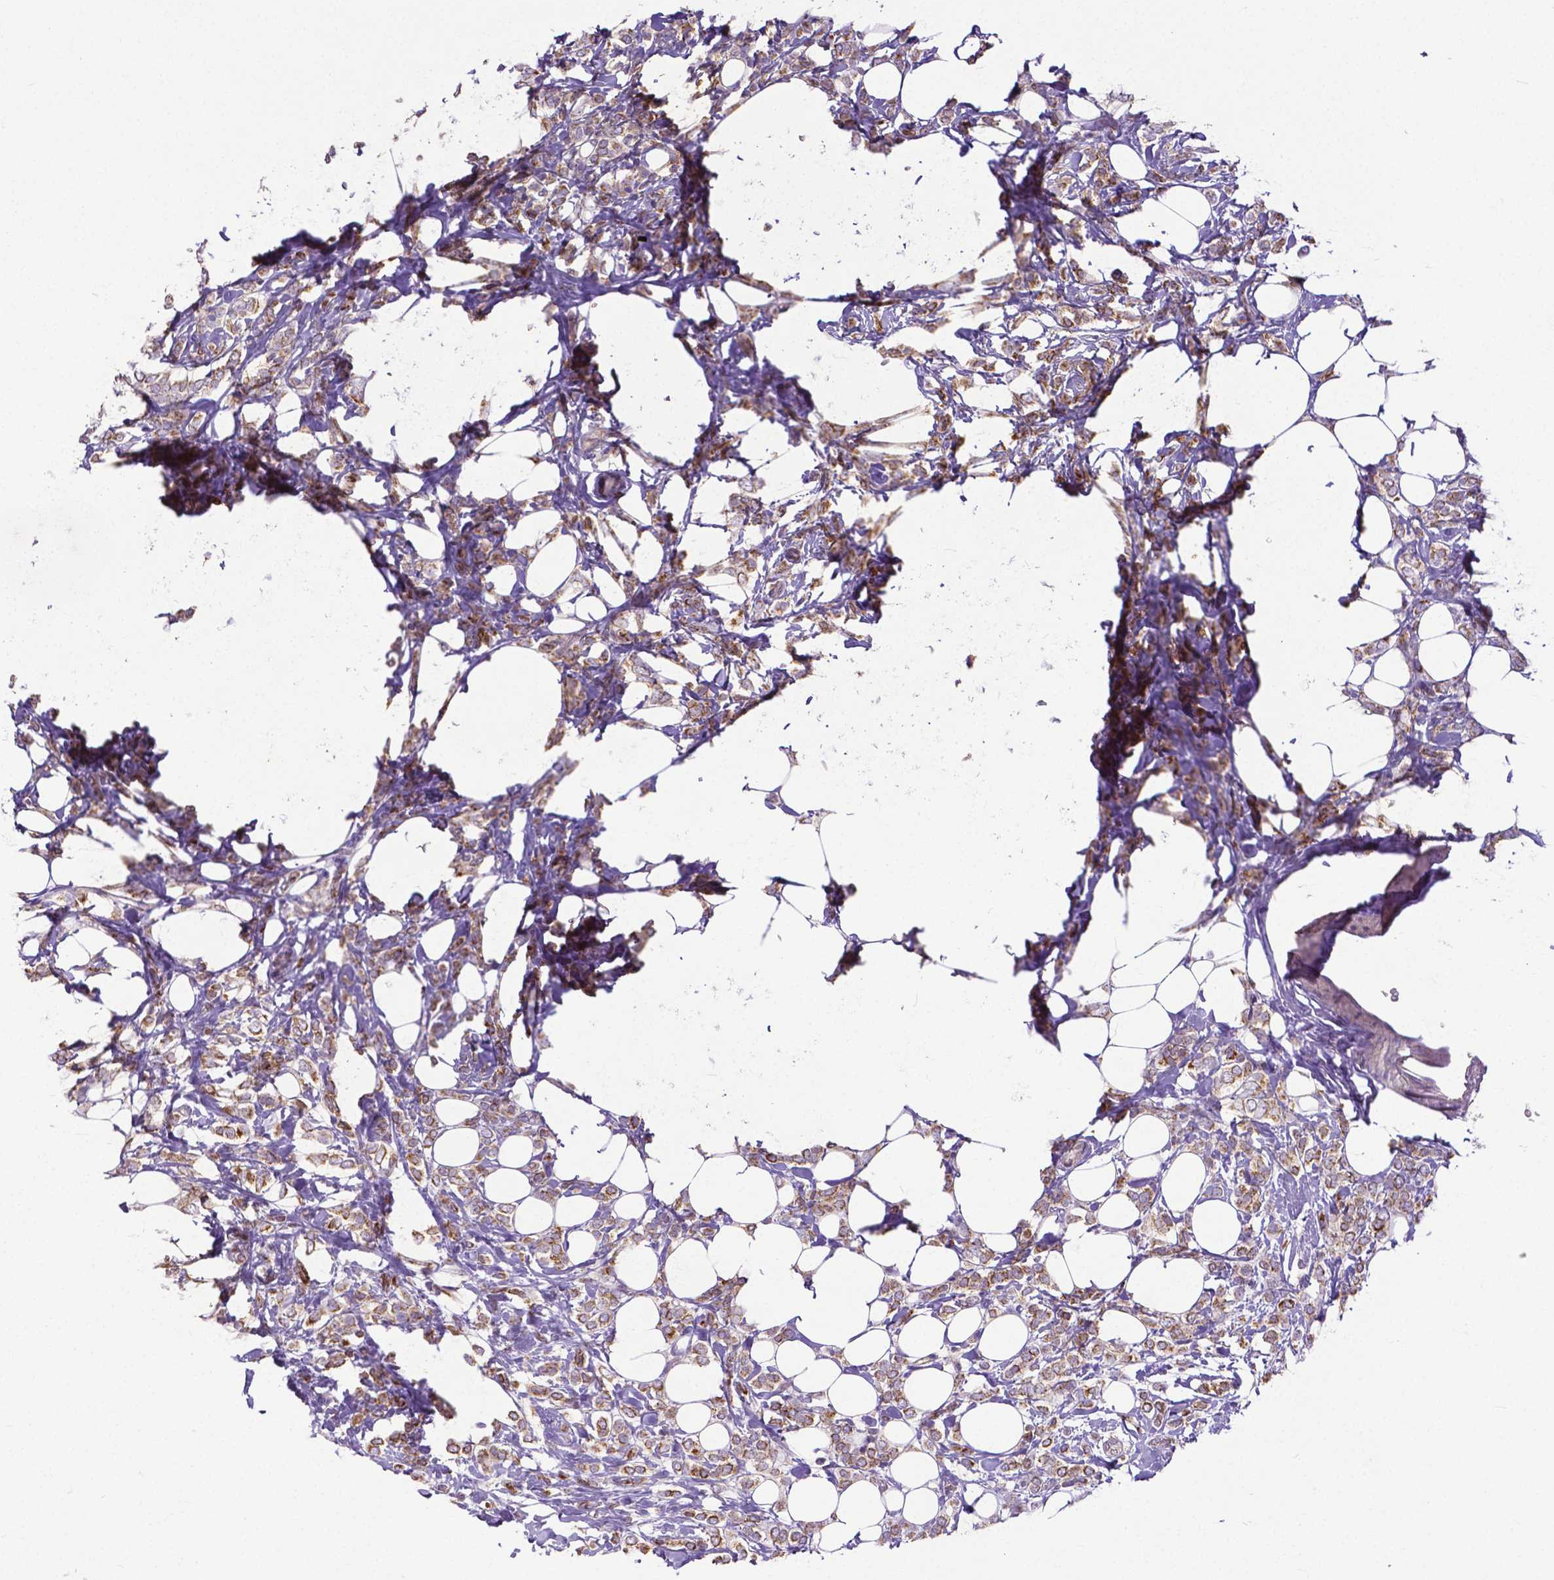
{"staining": {"intensity": "strong", "quantity": ">75%", "location": "cytoplasmic/membranous"}, "tissue": "breast cancer", "cell_type": "Tumor cells", "image_type": "cancer", "snomed": [{"axis": "morphology", "description": "Lobular carcinoma"}, {"axis": "topography", "description": "Breast"}], "caption": "A high amount of strong cytoplasmic/membranous staining is seen in about >75% of tumor cells in breast cancer (lobular carcinoma) tissue.", "gene": "MCL1", "patient": {"sex": "female", "age": 49}}